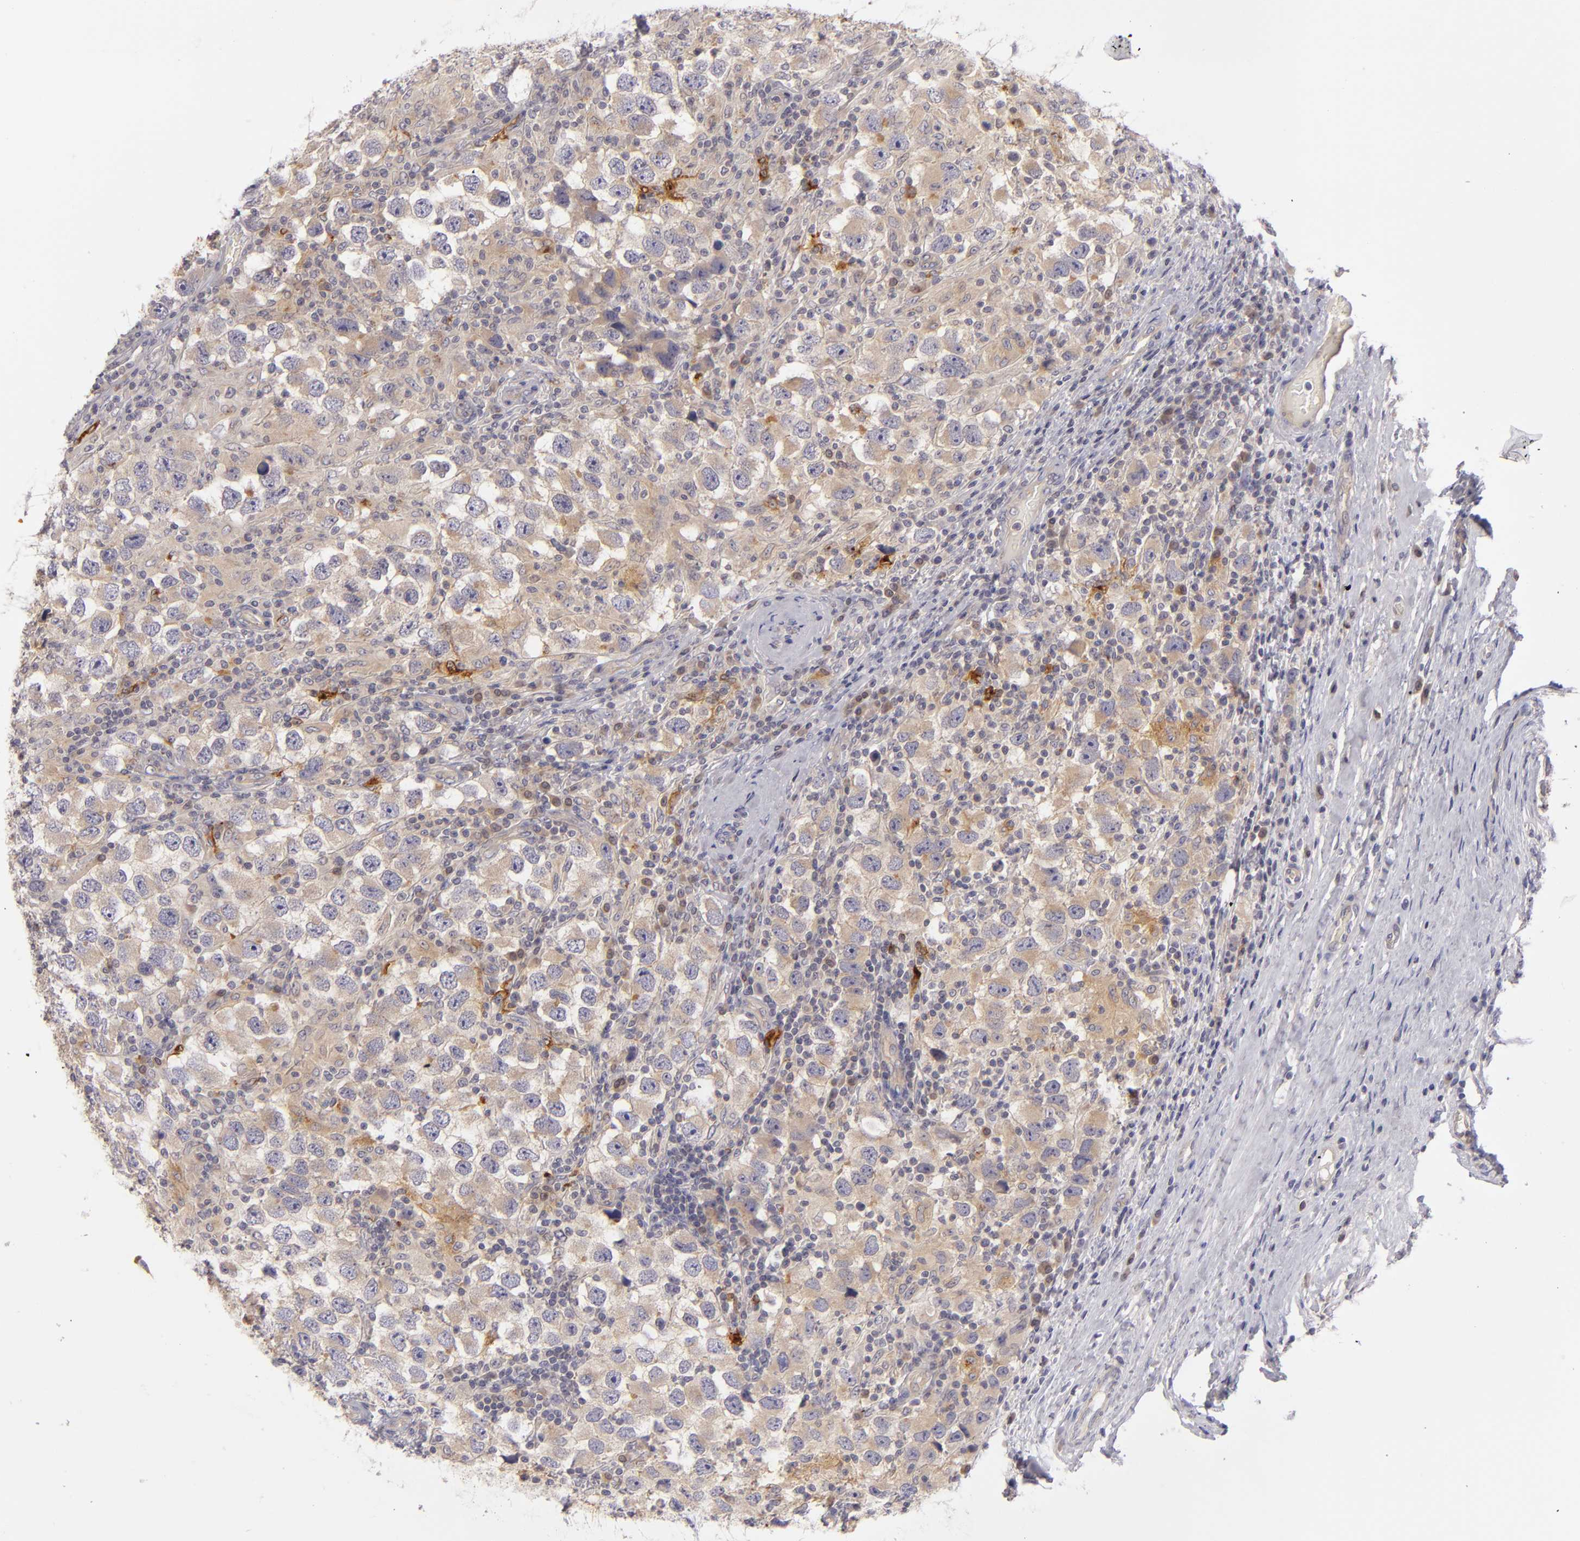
{"staining": {"intensity": "weak", "quantity": "25%-75%", "location": "cytoplasmic/membranous"}, "tissue": "testis cancer", "cell_type": "Tumor cells", "image_type": "cancer", "snomed": [{"axis": "morphology", "description": "Carcinoma, Embryonal, NOS"}, {"axis": "topography", "description": "Testis"}], "caption": "Embryonal carcinoma (testis) stained with DAB immunohistochemistry exhibits low levels of weak cytoplasmic/membranous positivity in approximately 25%-75% of tumor cells.", "gene": "CD83", "patient": {"sex": "male", "age": 21}}